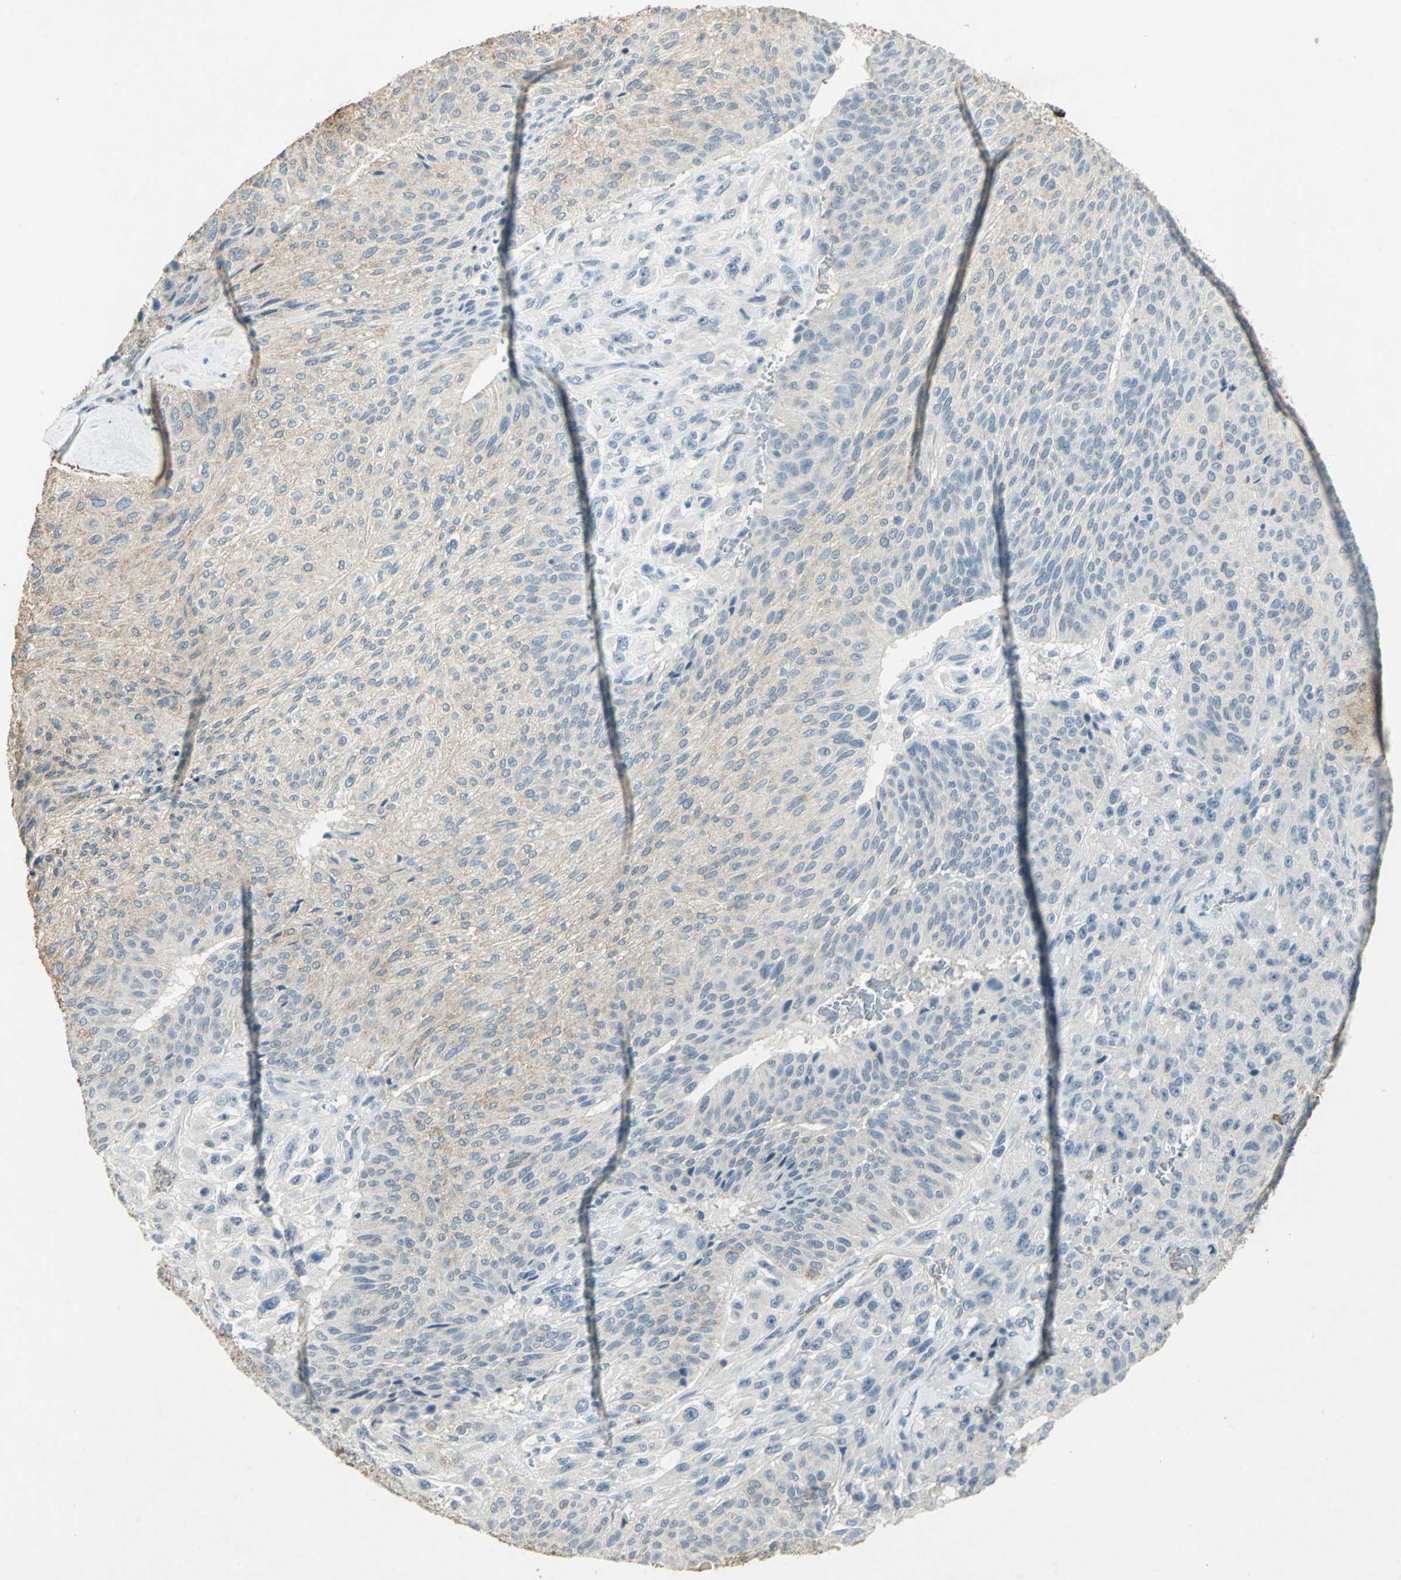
{"staining": {"intensity": "weak", "quantity": "<25%", "location": "cytoplasmic/membranous"}, "tissue": "urothelial cancer", "cell_type": "Tumor cells", "image_type": "cancer", "snomed": [{"axis": "morphology", "description": "Urothelial carcinoma, High grade"}, {"axis": "topography", "description": "Urinary bladder"}], "caption": "Immunohistochemistry of high-grade urothelial carcinoma reveals no expression in tumor cells.", "gene": "CAMK2B", "patient": {"sex": "male", "age": 66}}